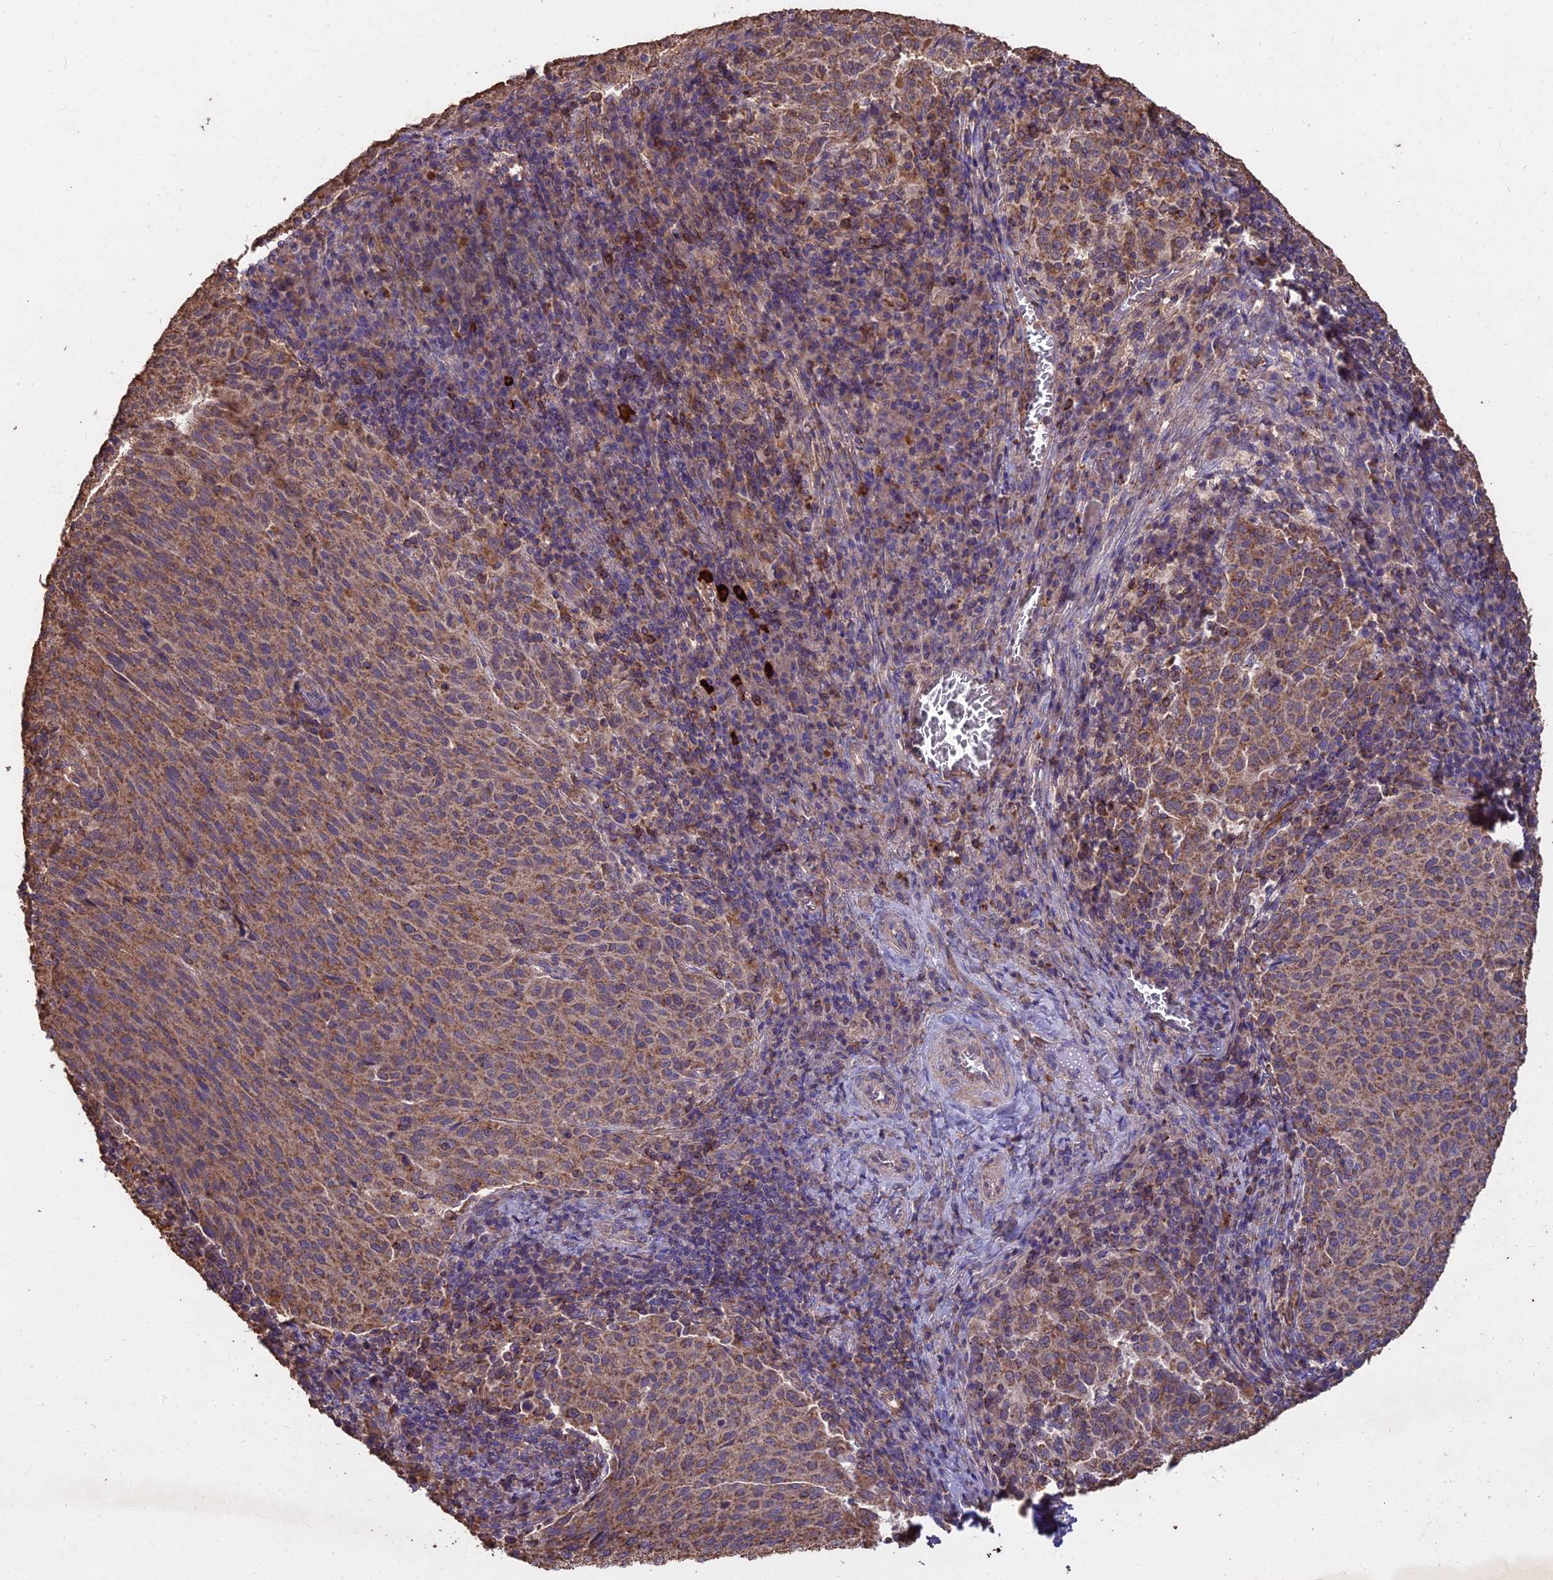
{"staining": {"intensity": "moderate", "quantity": ">75%", "location": "cytoplasmic/membranous"}, "tissue": "cervical cancer", "cell_type": "Tumor cells", "image_type": "cancer", "snomed": [{"axis": "morphology", "description": "Squamous cell carcinoma, NOS"}, {"axis": "topography", "description": "Cervix"}], "caption": "A brown stain highlights moderate cytoplasmic/membranous staining of a protein in human cervical squamous cell carcinoma tumor cells.", "gene": "CEMIP2", "patient": {"sex": "female", "age": 46}}